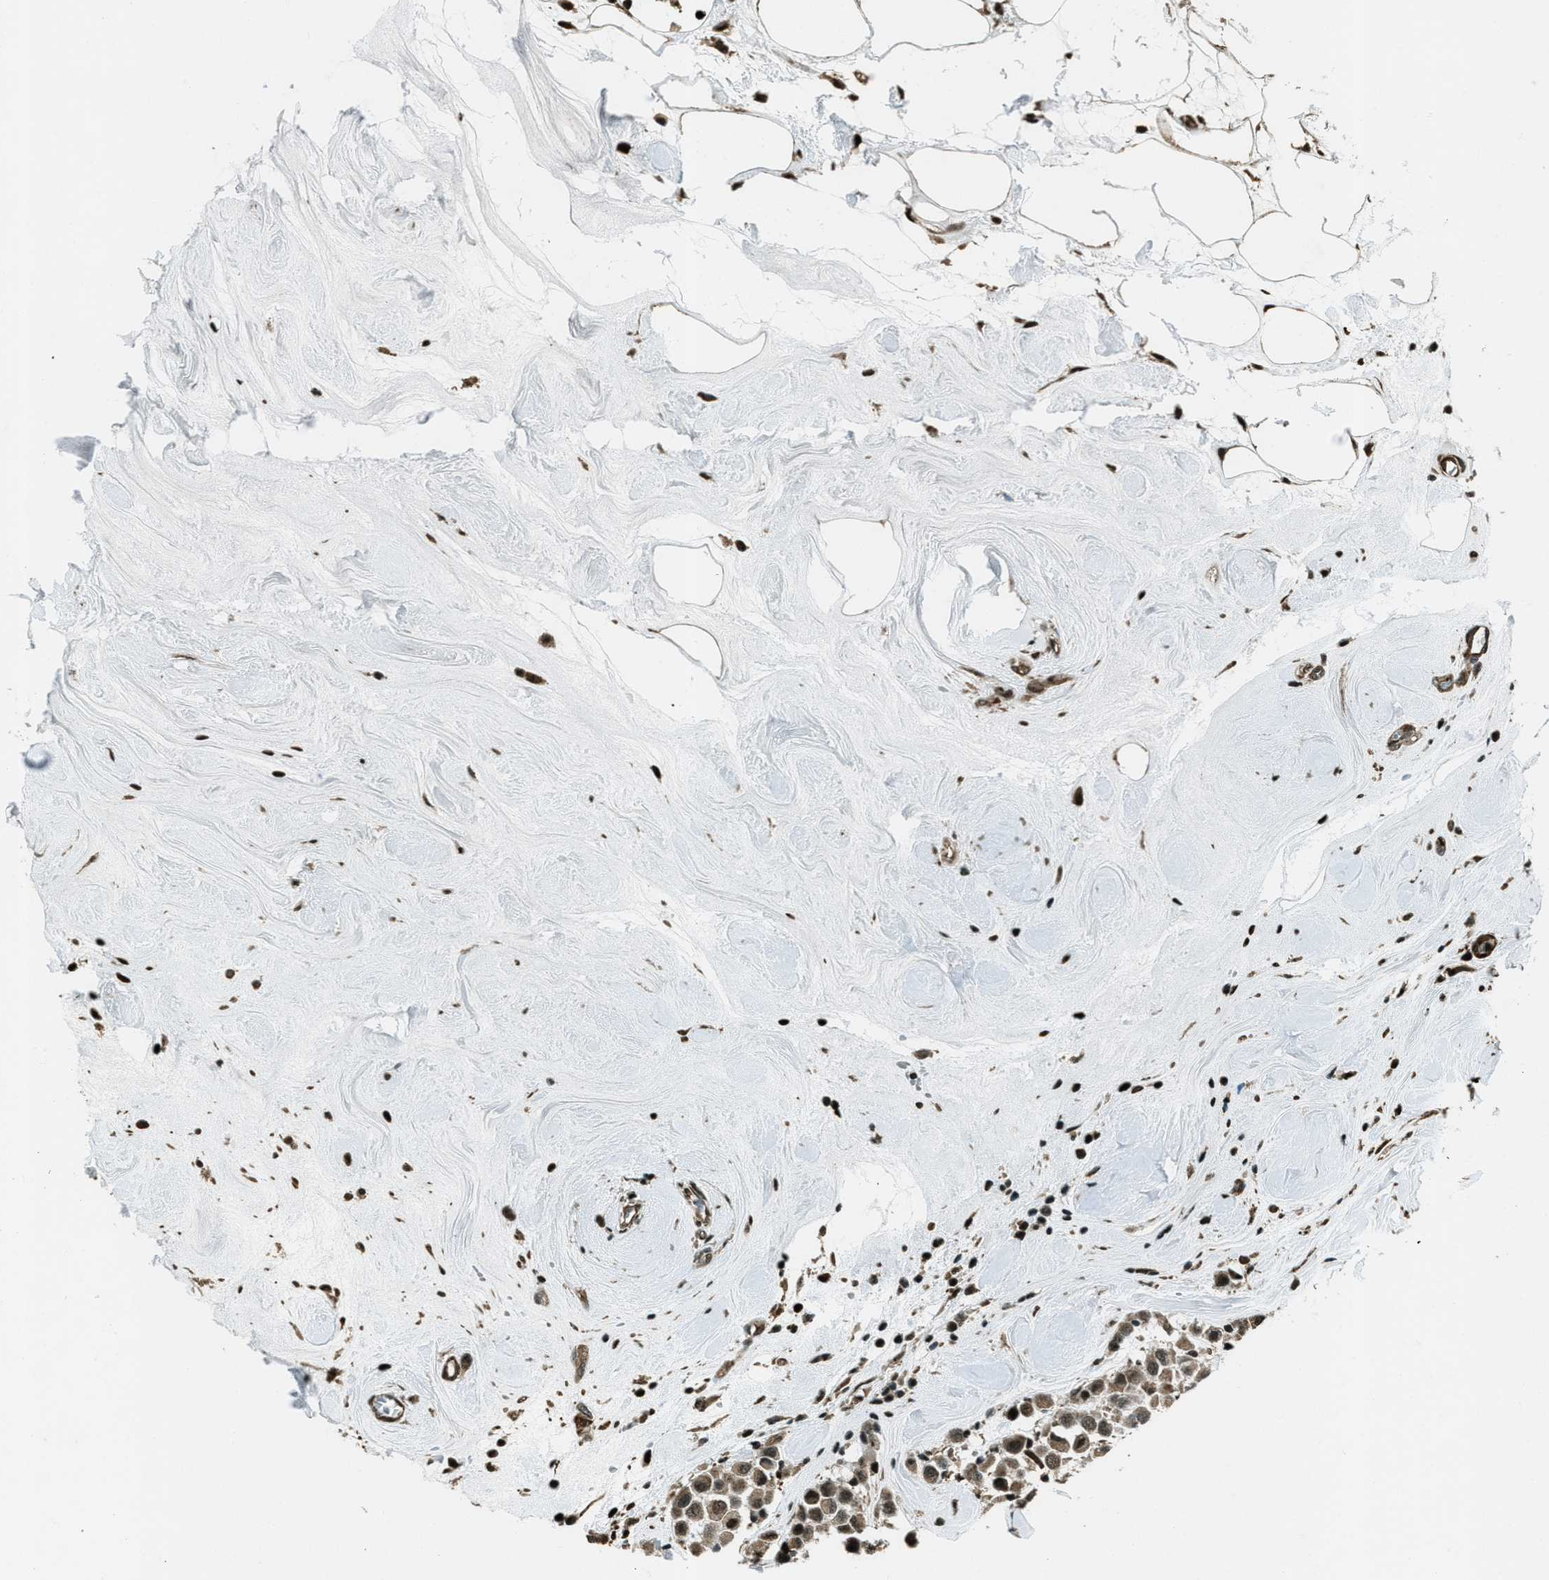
{"staining": {"intensity": "moderate", "quantity": ">75%", "location": "cytoplasmic/membranous,nuclear"}, "tissue": "breast cancer", "cell_type": "Tumor cells", "image_type": "cancer", "snomed": [{"axis": "morphology", "description": "Duct carcinoma"}, {"axis": "topography", "description": "Breast"}], "caption": "High-magnification brightfield microscopy of invasive ductal carcinoma (breast) stained with DAB (brown) and counterstained with hematoxylin (blue). tumor cells exhibit moderate cytoplasmic/membranous and nuclear expression is identified in approximately>75% of cells. The protein of interest is stained brown, and the nuclei are stained in blue (DAB IHC with brightfield microscopy, high magnification).", "gene": "TARDBP", "patient": {"sex": "female", "age": 61}}